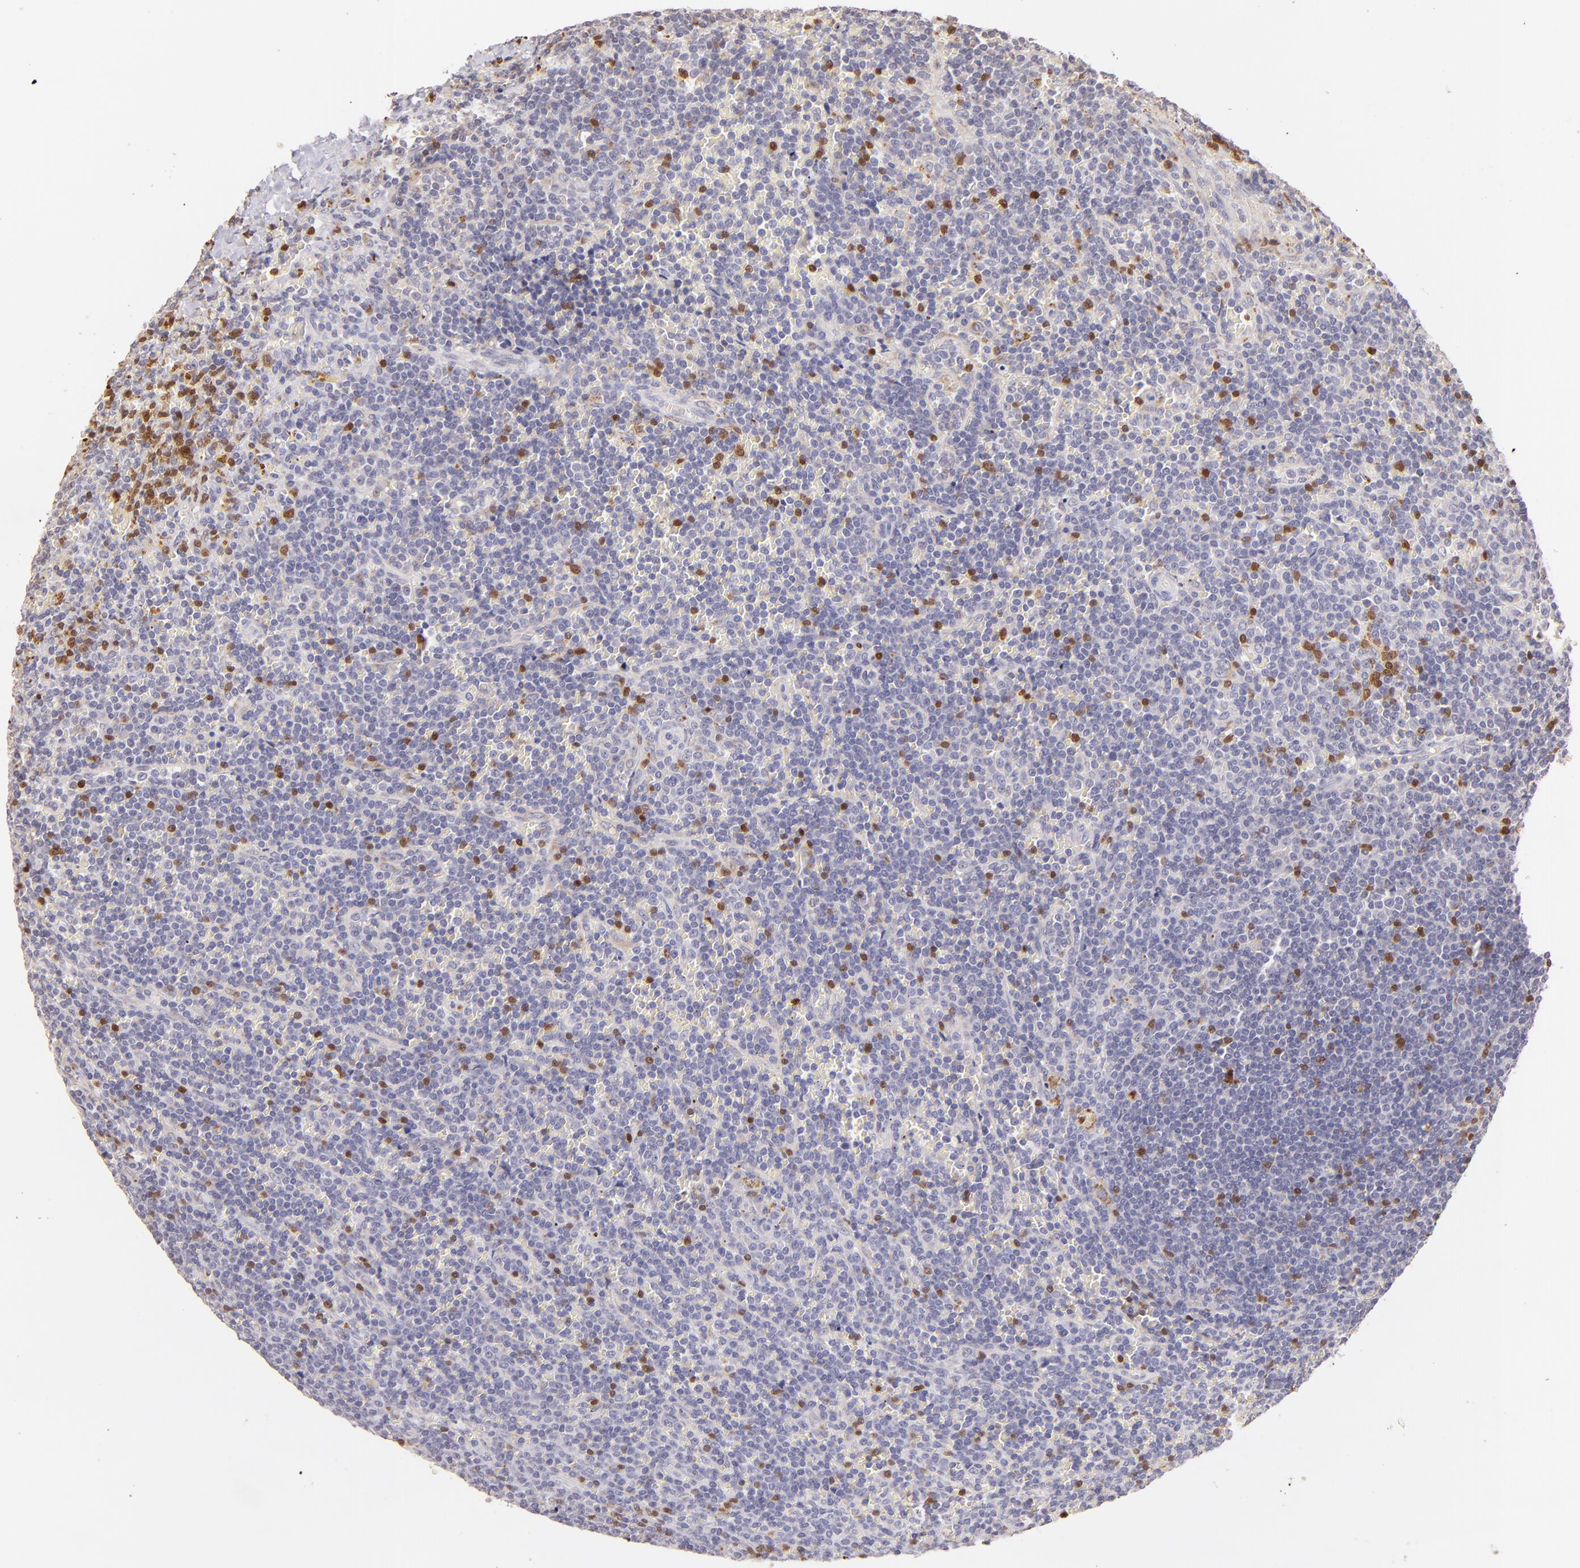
{"staining": {"intensity": "negative", "quantity": "none", "location": "none"}, "tissue": "lymphoma", "cell_type": "Tumor cells", "image_type": "cancer", "snomed": [{"axis": "morphology", "description": "Malignant lymphoma, non-Hodgkin's type, Low grade"}, {"axis": "topography", "description": "Spleen"}], "caption": "DAB immunohistochemical staining of malignant lymphoma, non-Hodgkin's type (low-grade) exhibits no significant expression in tumor cells.", "gene": "ZAP70", "patient": {"sex": "male", "age": 80}}